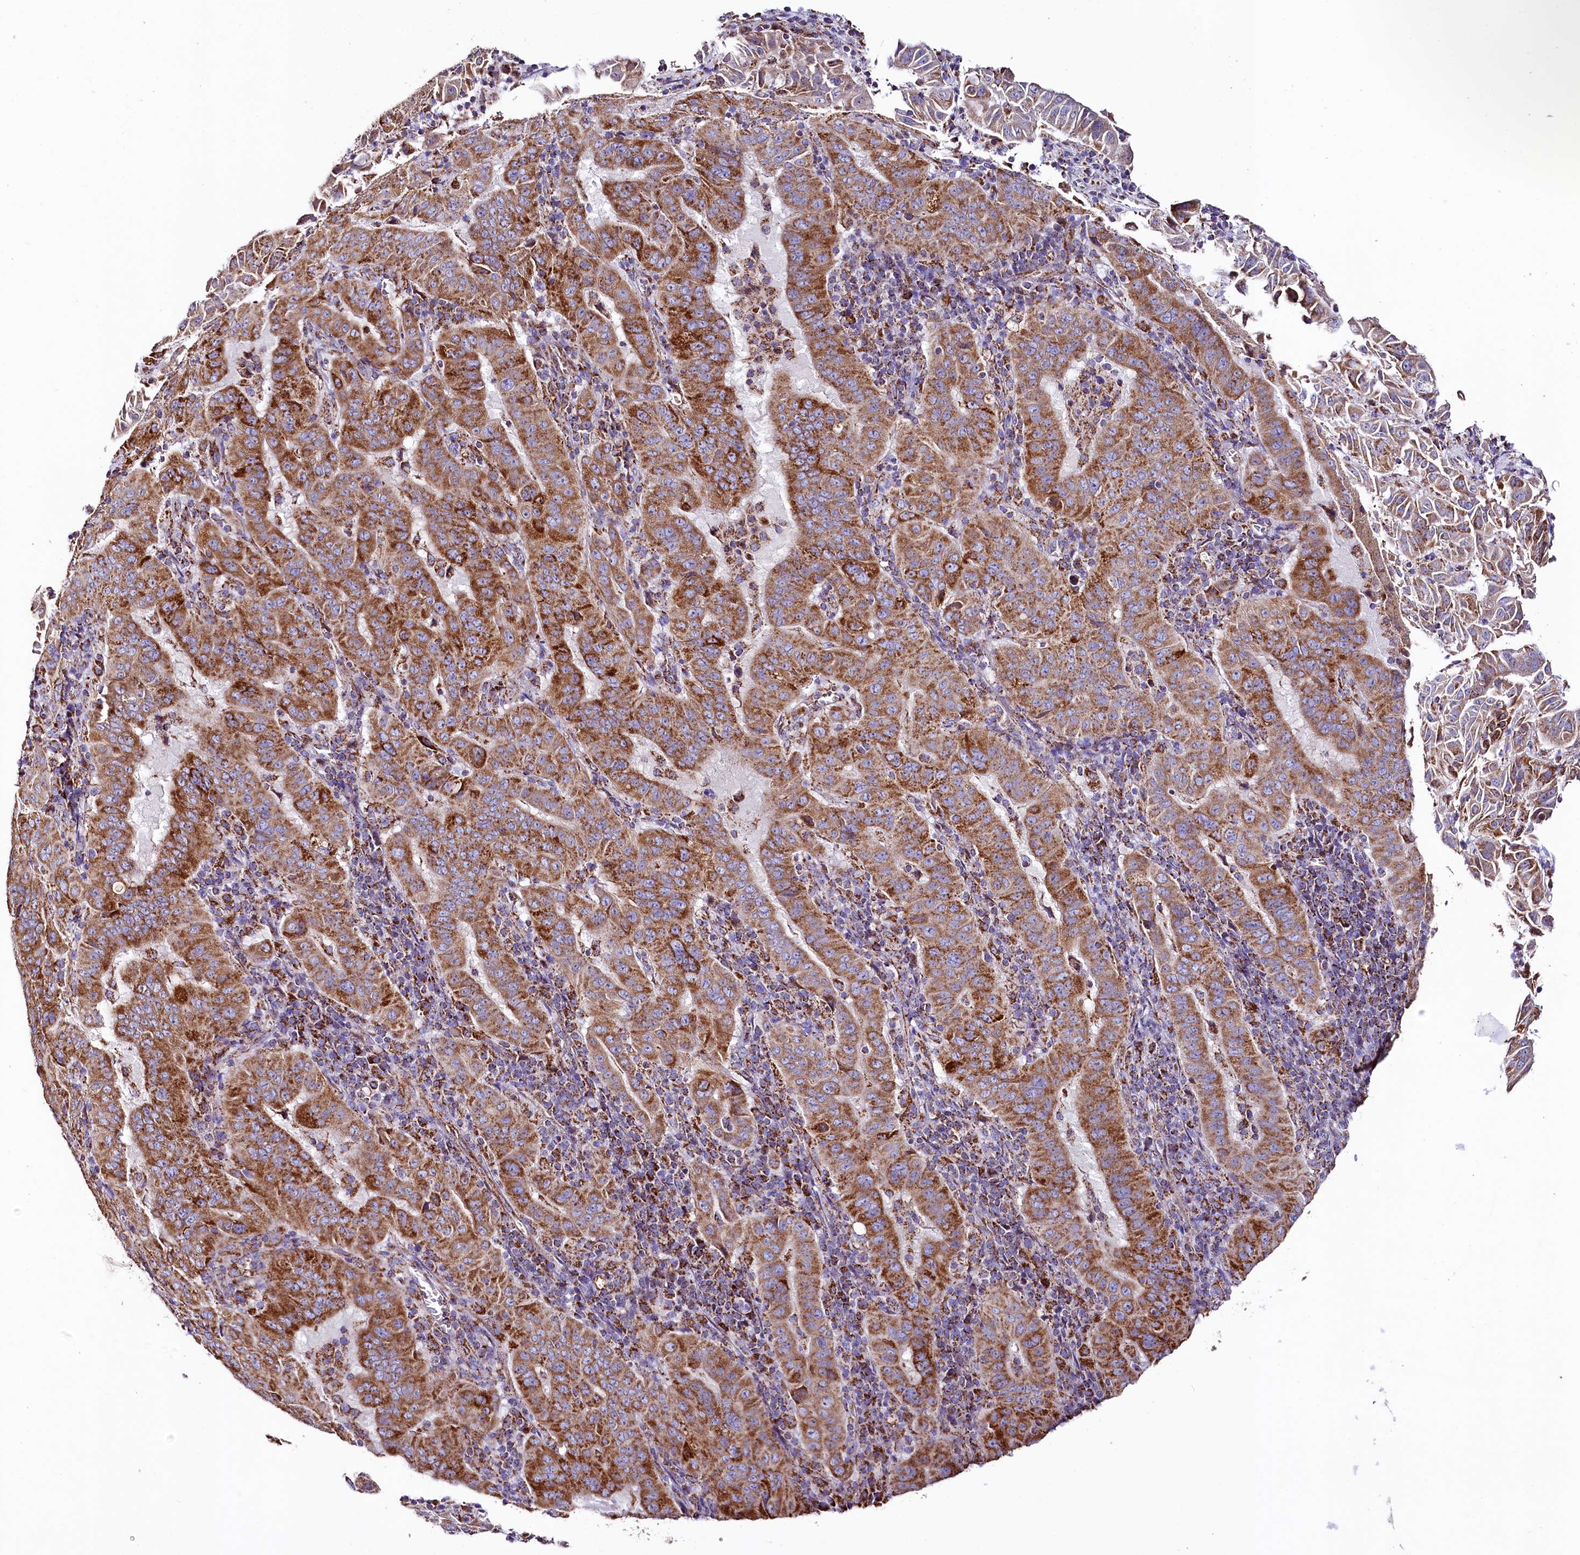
{"staining": {"intensity": "strong", "quantity": ">75%", "location": "cytoplasmic/membranous"}, "tissue": "pancreatic cancer", "cell_type": "Tumor cells", "image_type": "cancer", "snomed": [{"axis": "morphology", "description": "Adenocarcinoma, NOS"}, {"axis": "topography", "description": "Pancreas"}], "caption": "This image shows IHC staining of human pancreatic cancer, with high strong cytoplasmic/membranous positivity in about >75% of tumor cells.", "gene": "APLP2", "patient": {"sex": "male", "age": 63}}